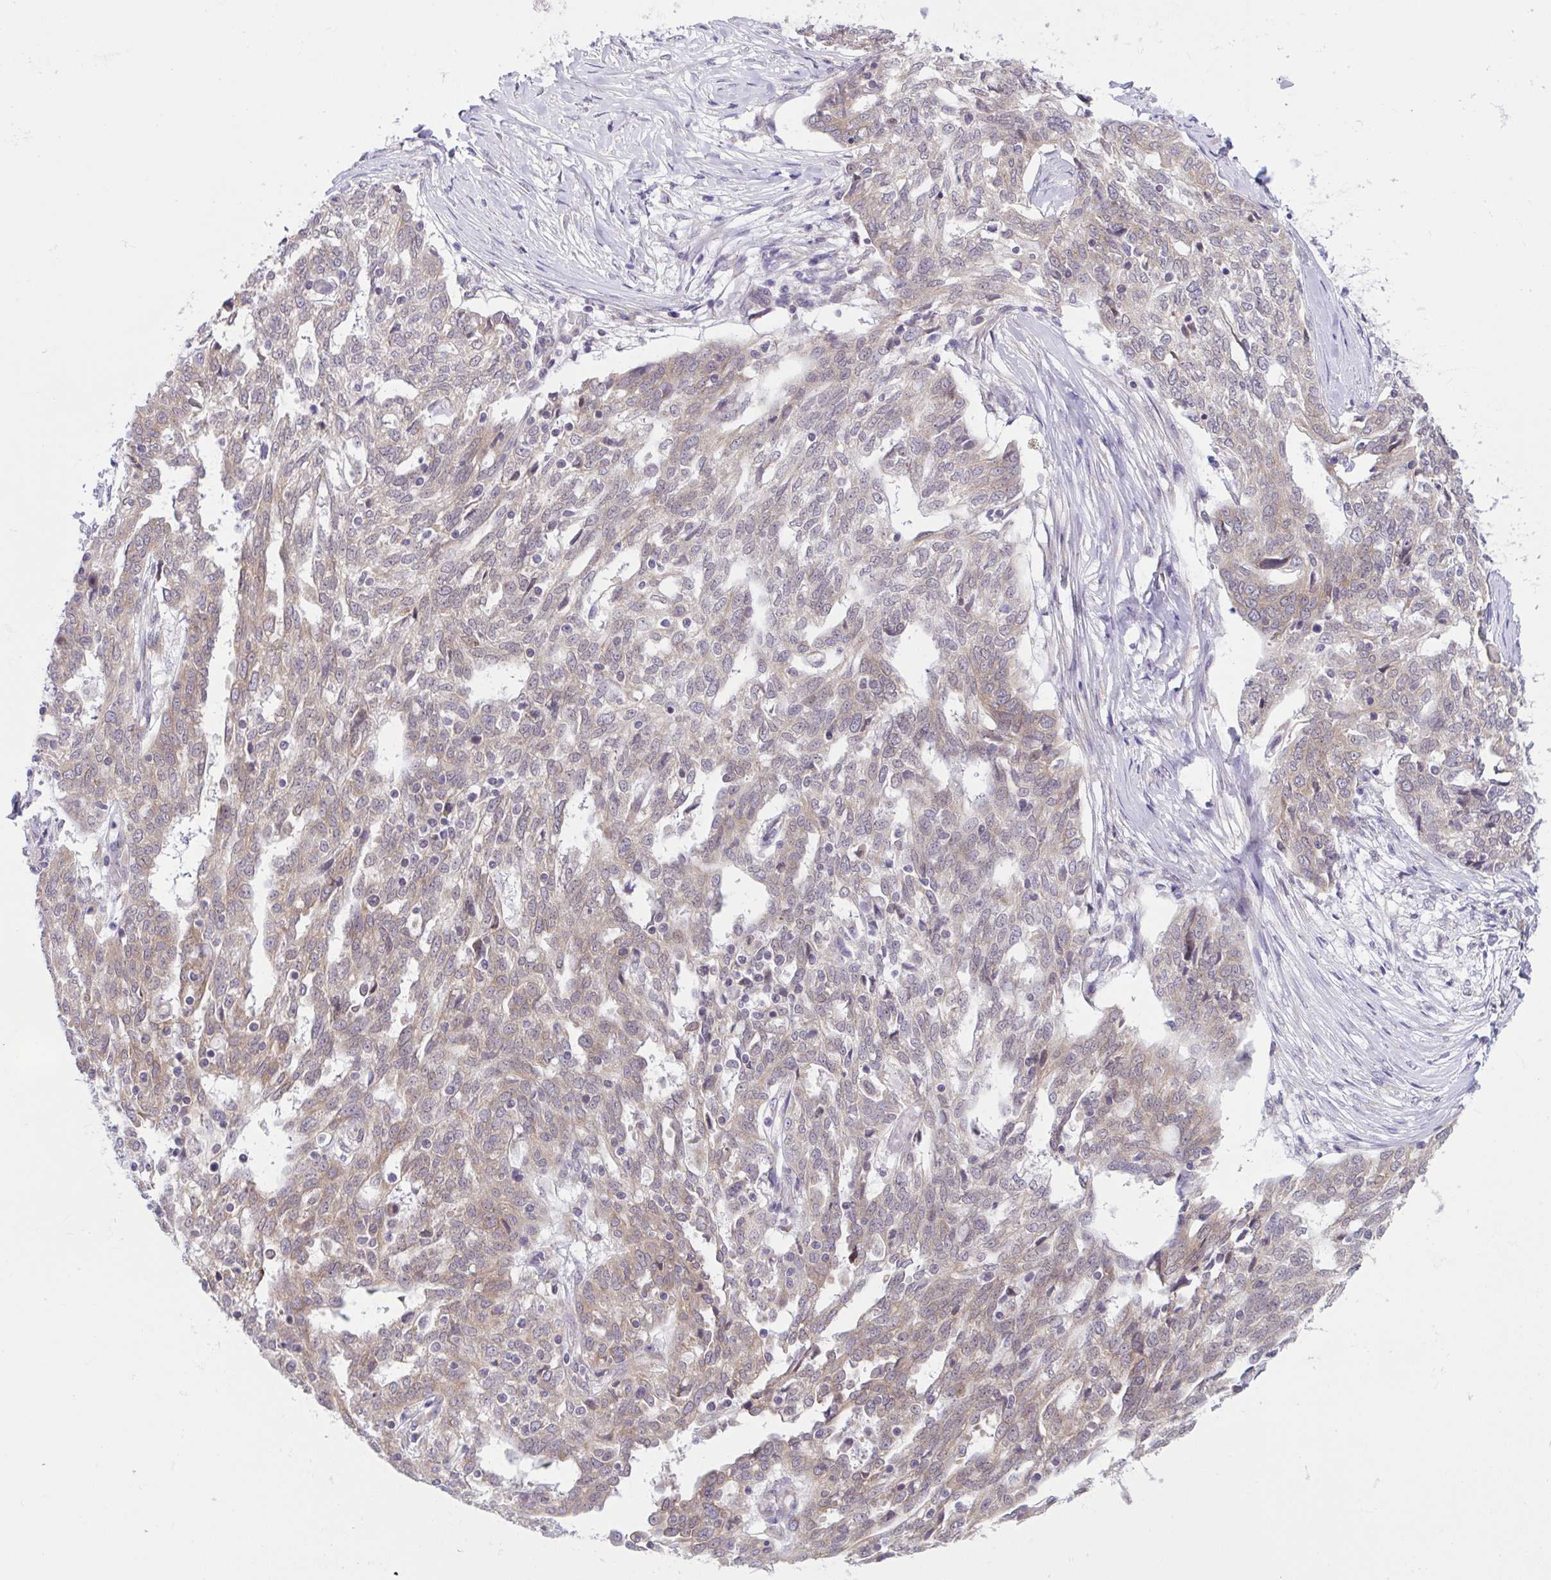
{"staining": {"intensity": "weak", "quantity": ">75%", "location": "cytoplasmic/membranous"}, "tissue": "ovarian cancer", "cell_type": "Tumor cells", "image_type": "cancer", "snomed": [{"axis": "morphology", "description": "Cystadenocarcinoma, serous, NOS"}, {"axis": "topography", "description": "Ovary"}], "caption": "Immunohistochemistry (IHC) (DAB) staining of ovarian cancer displays weak cytoplasmic/membranous protein positivity in approximately >75% of tumor cells.", "gene": "CAMLG", "patient": {"sex": "female", "age": 67}}